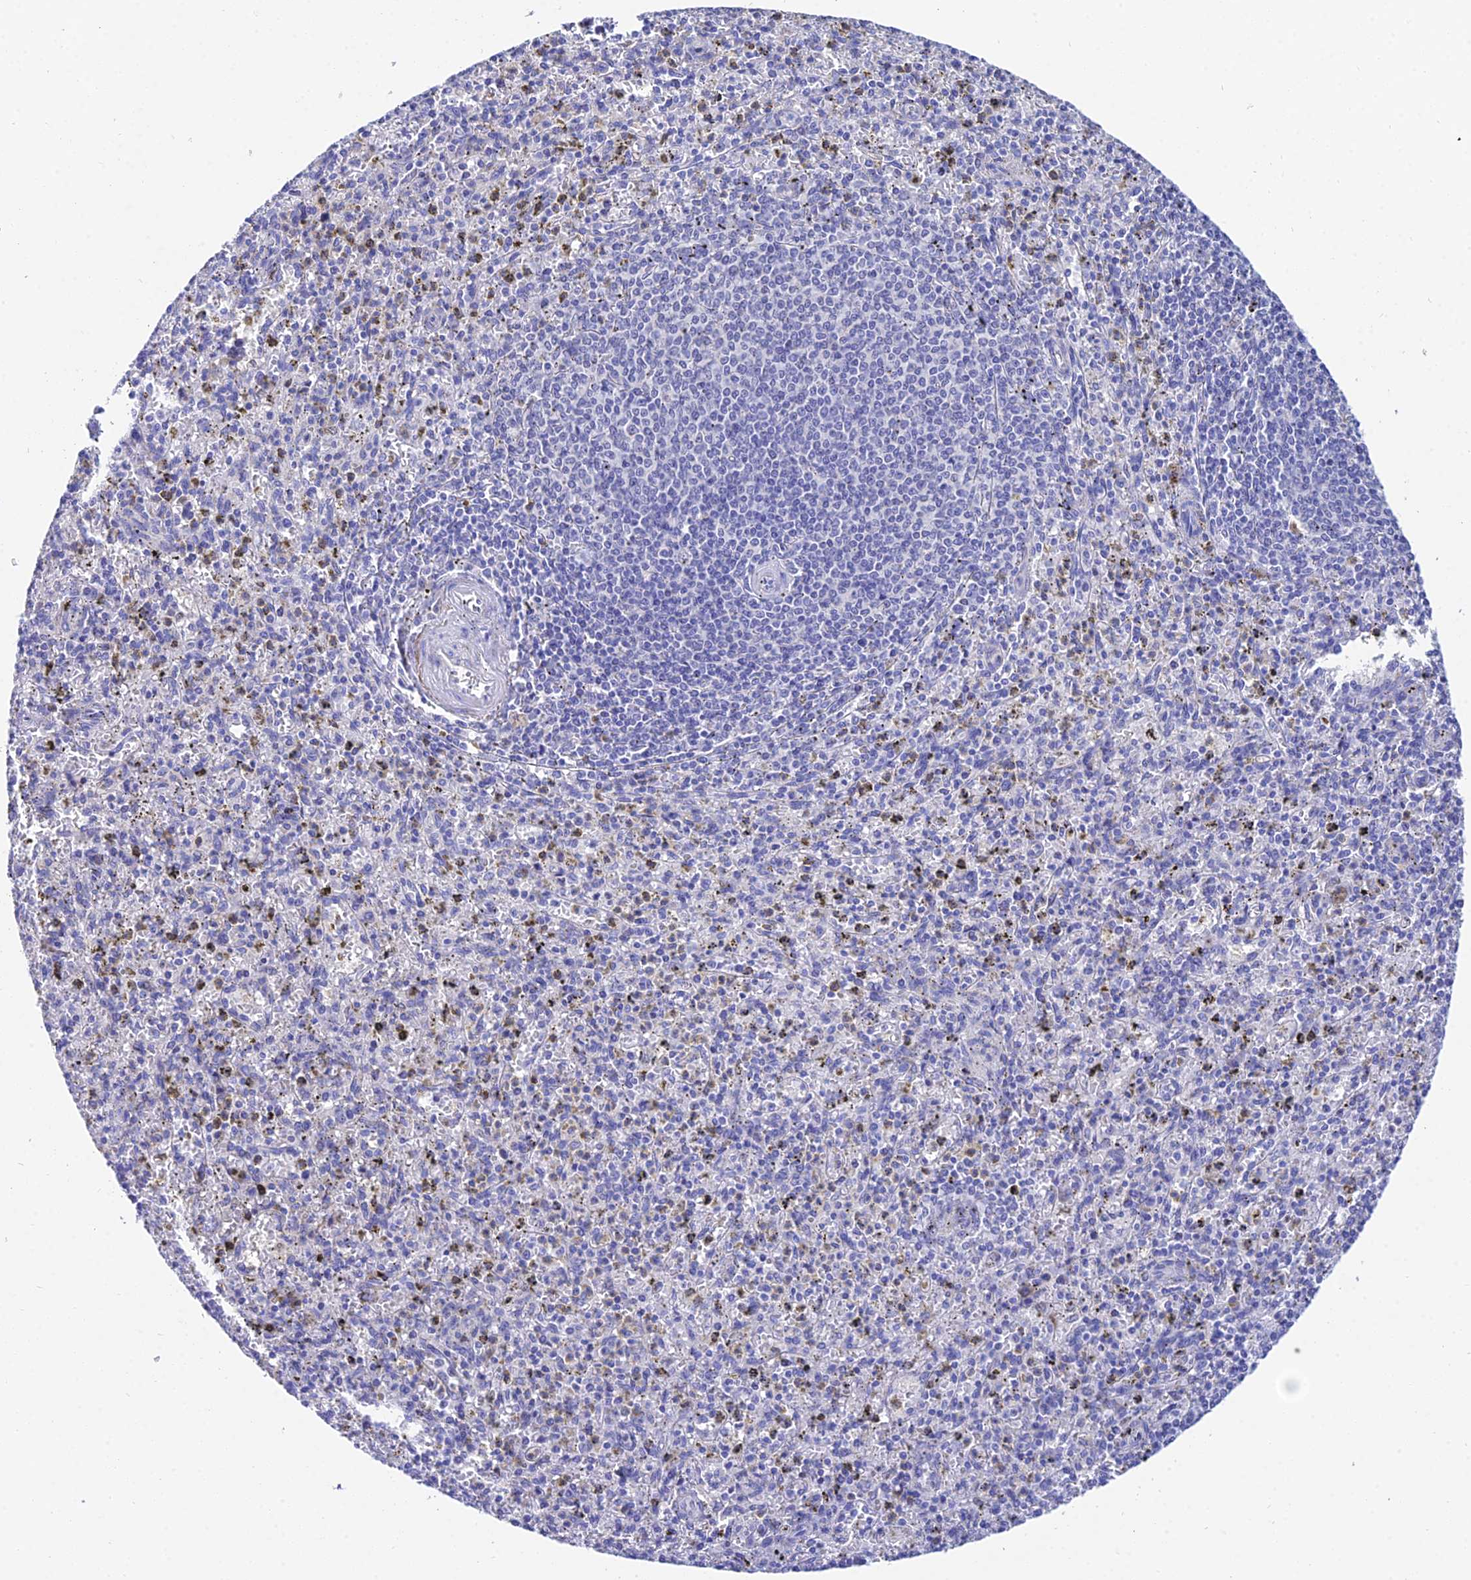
{"staining": {"intensity": "negative", "quantity": "none", "location": "none"}, "tissue": "spleen", "cell_type": "Cells in red pulp", "image_type": "normal", "snomed": [{"axis": "morphology", "description": "Normal tissue, NOS"}, {"axis": "topography", "description": "Spleen"}], "caption": "A photomicrograph of spleen stained for a protein demonstrates no brown staining in cells in red pulp. (Stains: DAB immunohistochemistry (IHC) with hematoxylin counter stain, Microscopy: brightfield microscopy at high magnification).", "gene": "CEP41", "patient": {"sex": "male", "age": 72}}